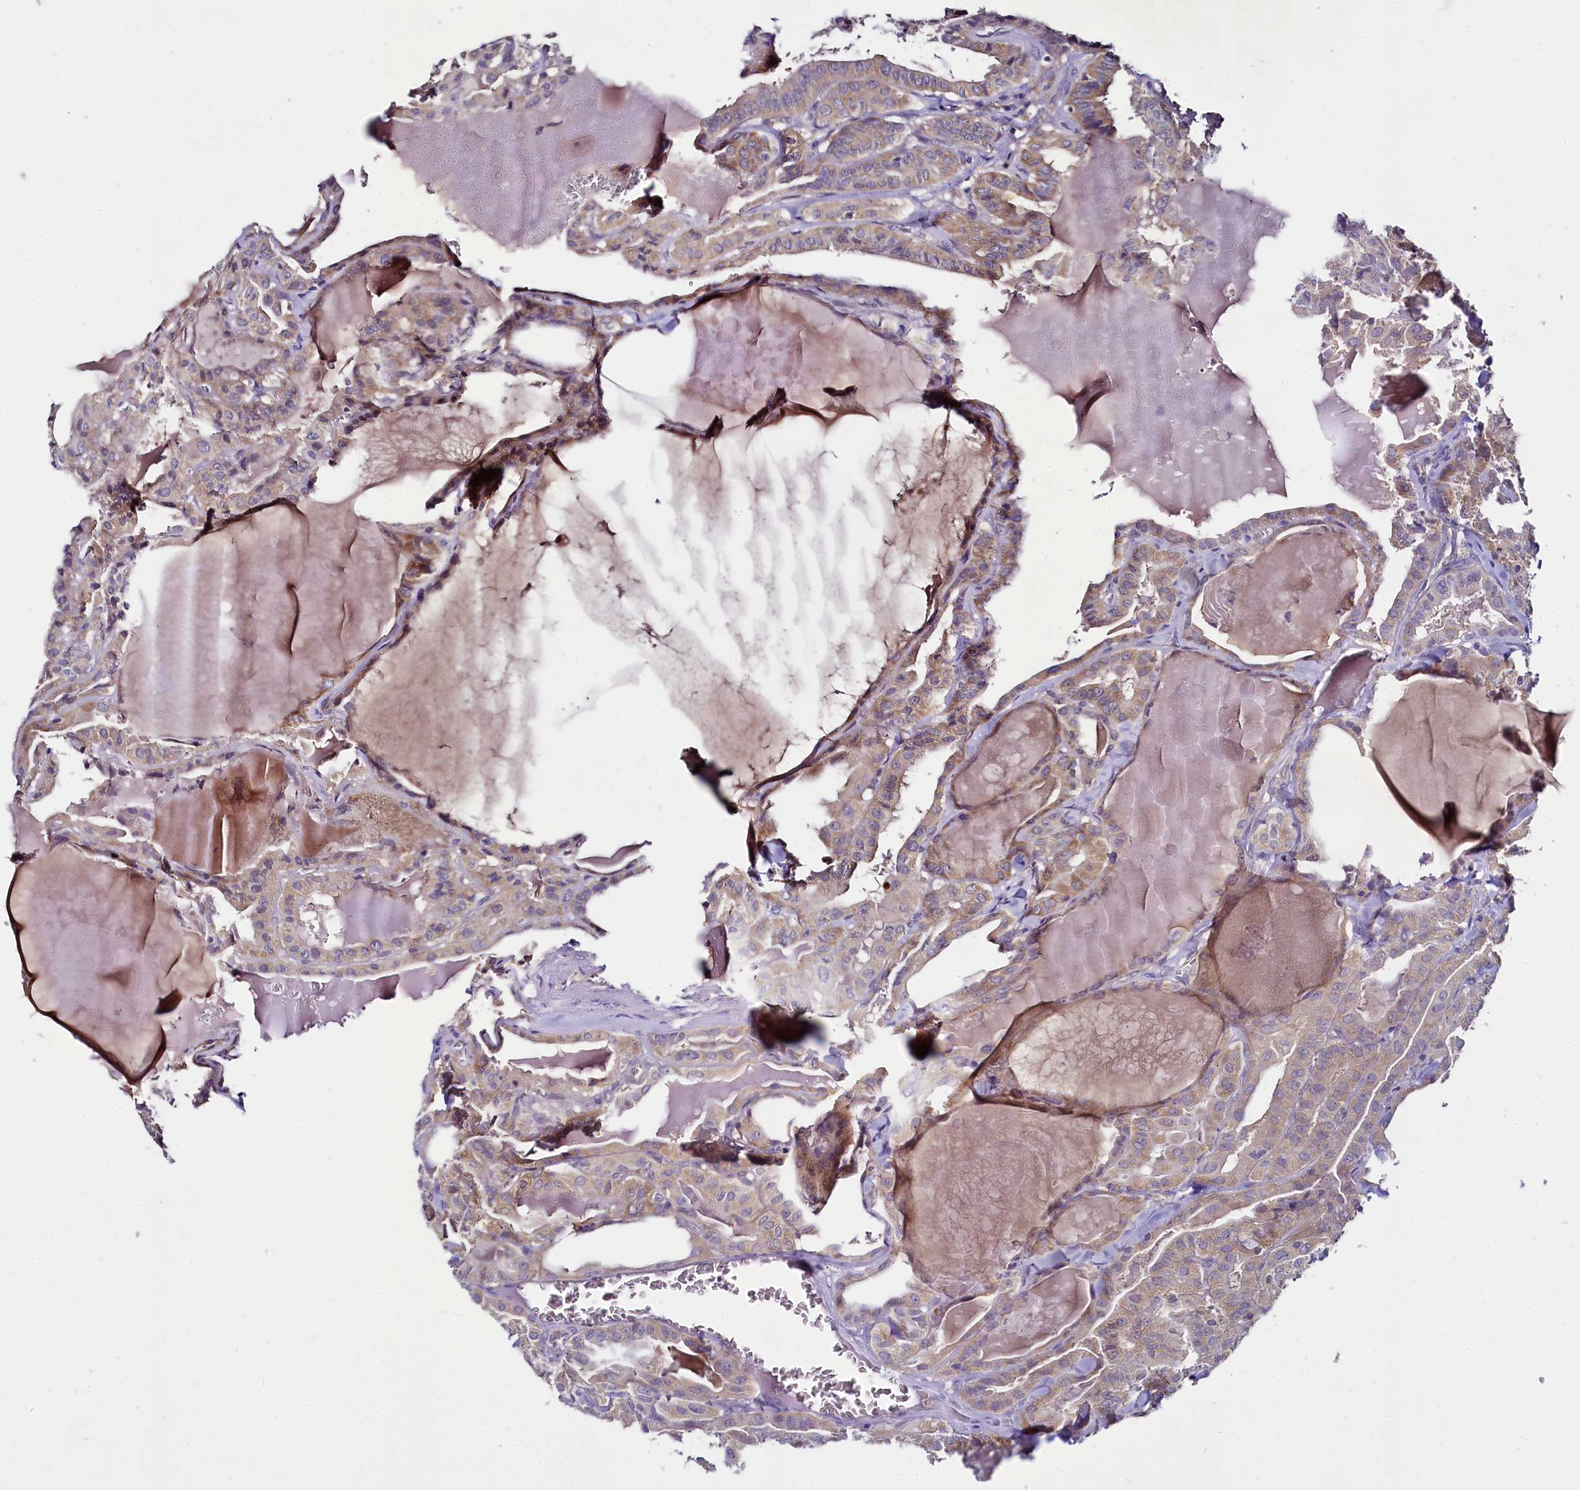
{"staining": {"intensity": "weak", "quantity": ">75%", "location": "cytoplasmic/membranous"}, "tissue": "thyroid cancer", "cell_type": "Tumor cells", "image_type": "cancer", "snomed": [{"axis": "morphology", "description": "Papillary adenocarcinoma, NOS"}, {"axis": "topography", "description": "Thyroid gland"}], "caption": "Papillary adenocarcinoma (thyroid) tissue demonstrates weak cytoplasmic/membranous staining in about >75% of tumor cells (DAB = brown stain, brightfield microscopy at high magnification).", "gene": "MRPL57", "patient": {"sex": "male", "age": 52}}